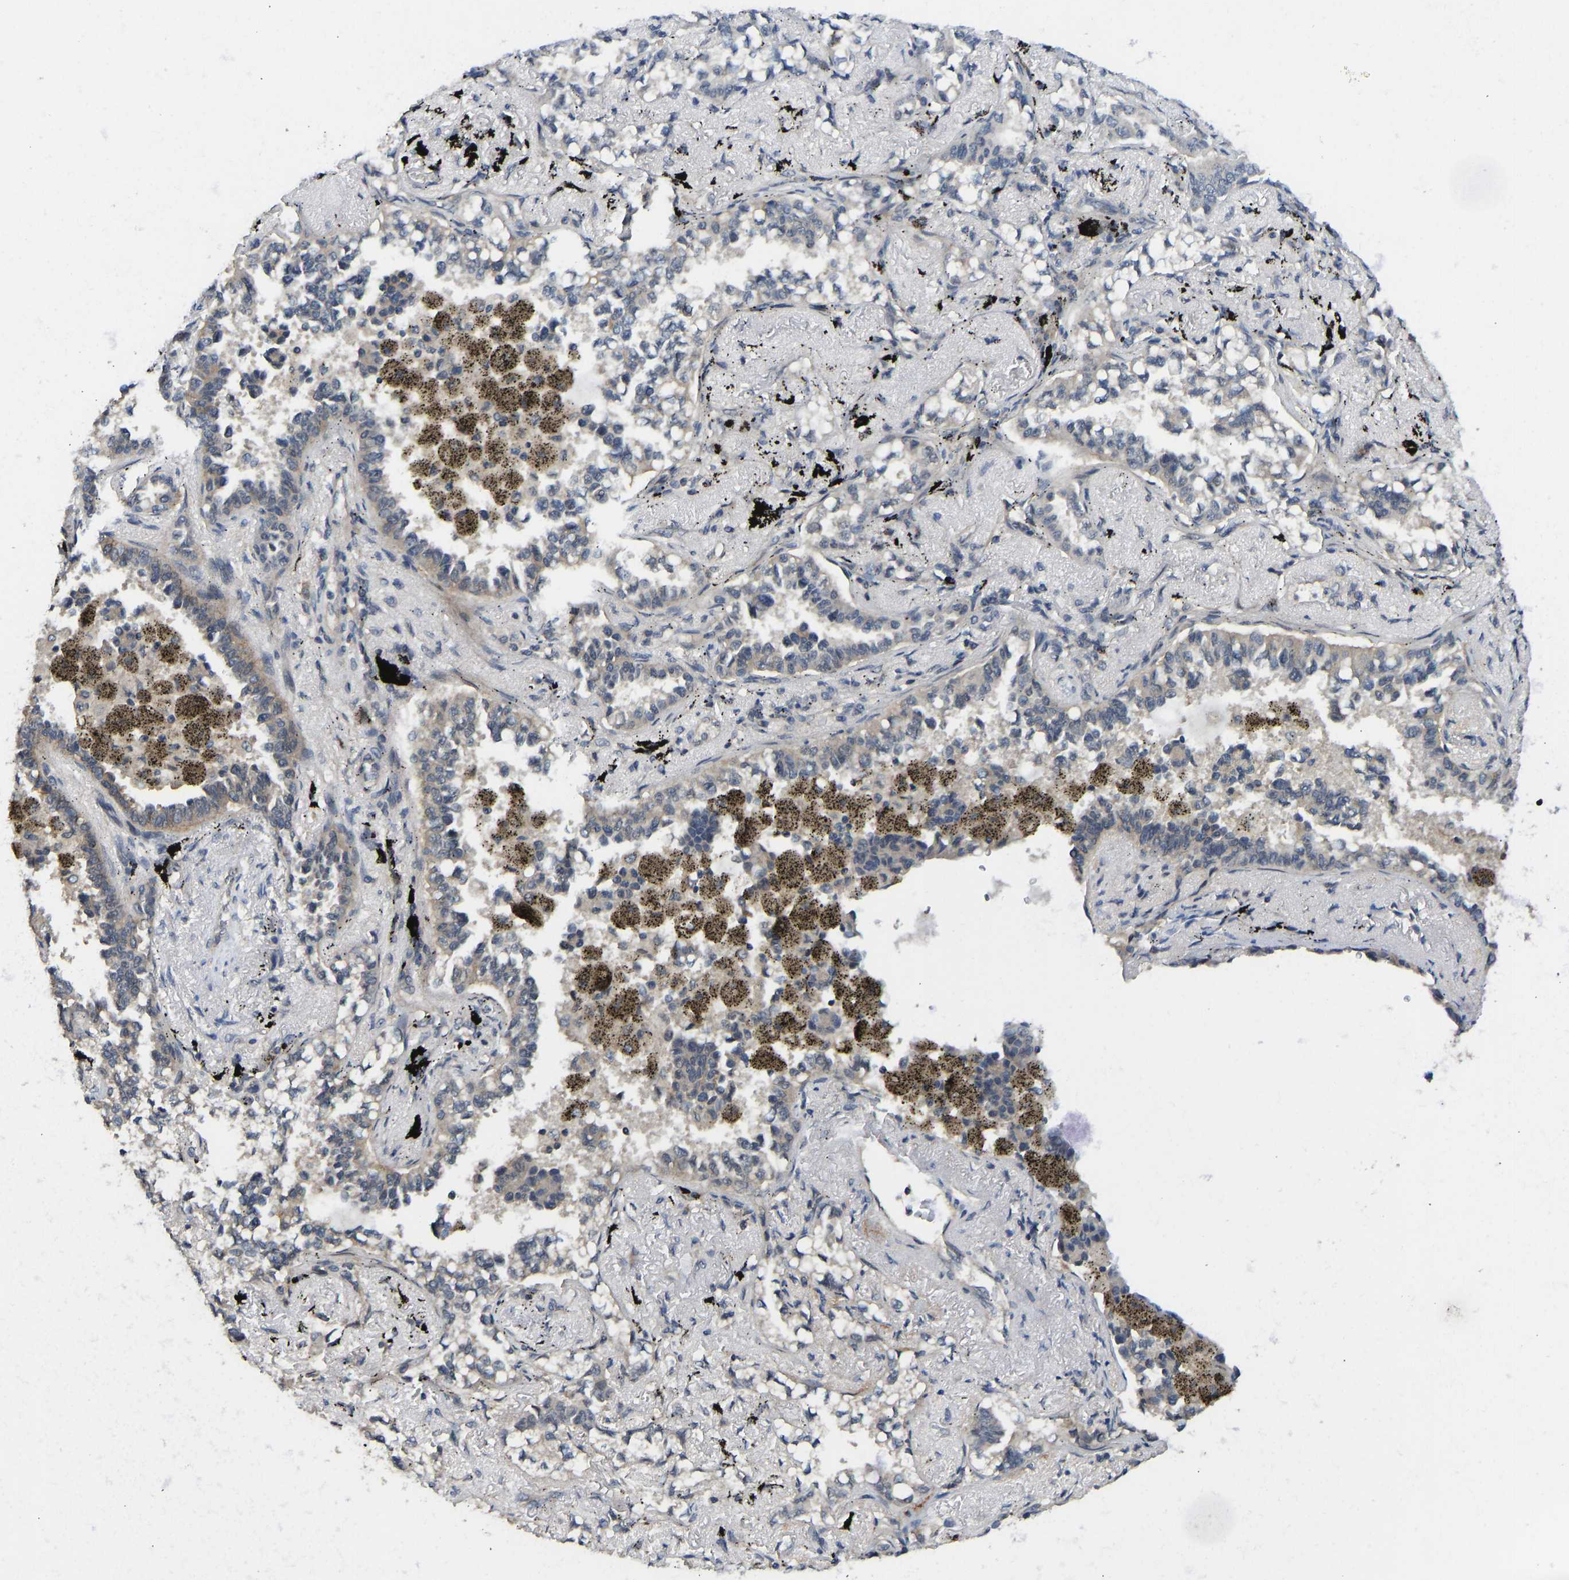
{"staining": {"intensity": "negative", "quantity": "none", "location": "none"}, "tissue": "lung cancer", "cell_type": "Tumor cells", "image_type": "cancer", "snomed": [{"axis": "morphology", "description": "Adenocarcinoma, NOS"}, {"axis": "topography", "description": "Lung"}], "caption": "This is a histopathology image of immunohistochemistry staining of lung cancer, which shows no staining in tumor cells.", "gene": "NDRG3", "patient": {"sex": "male", "age": 59}}